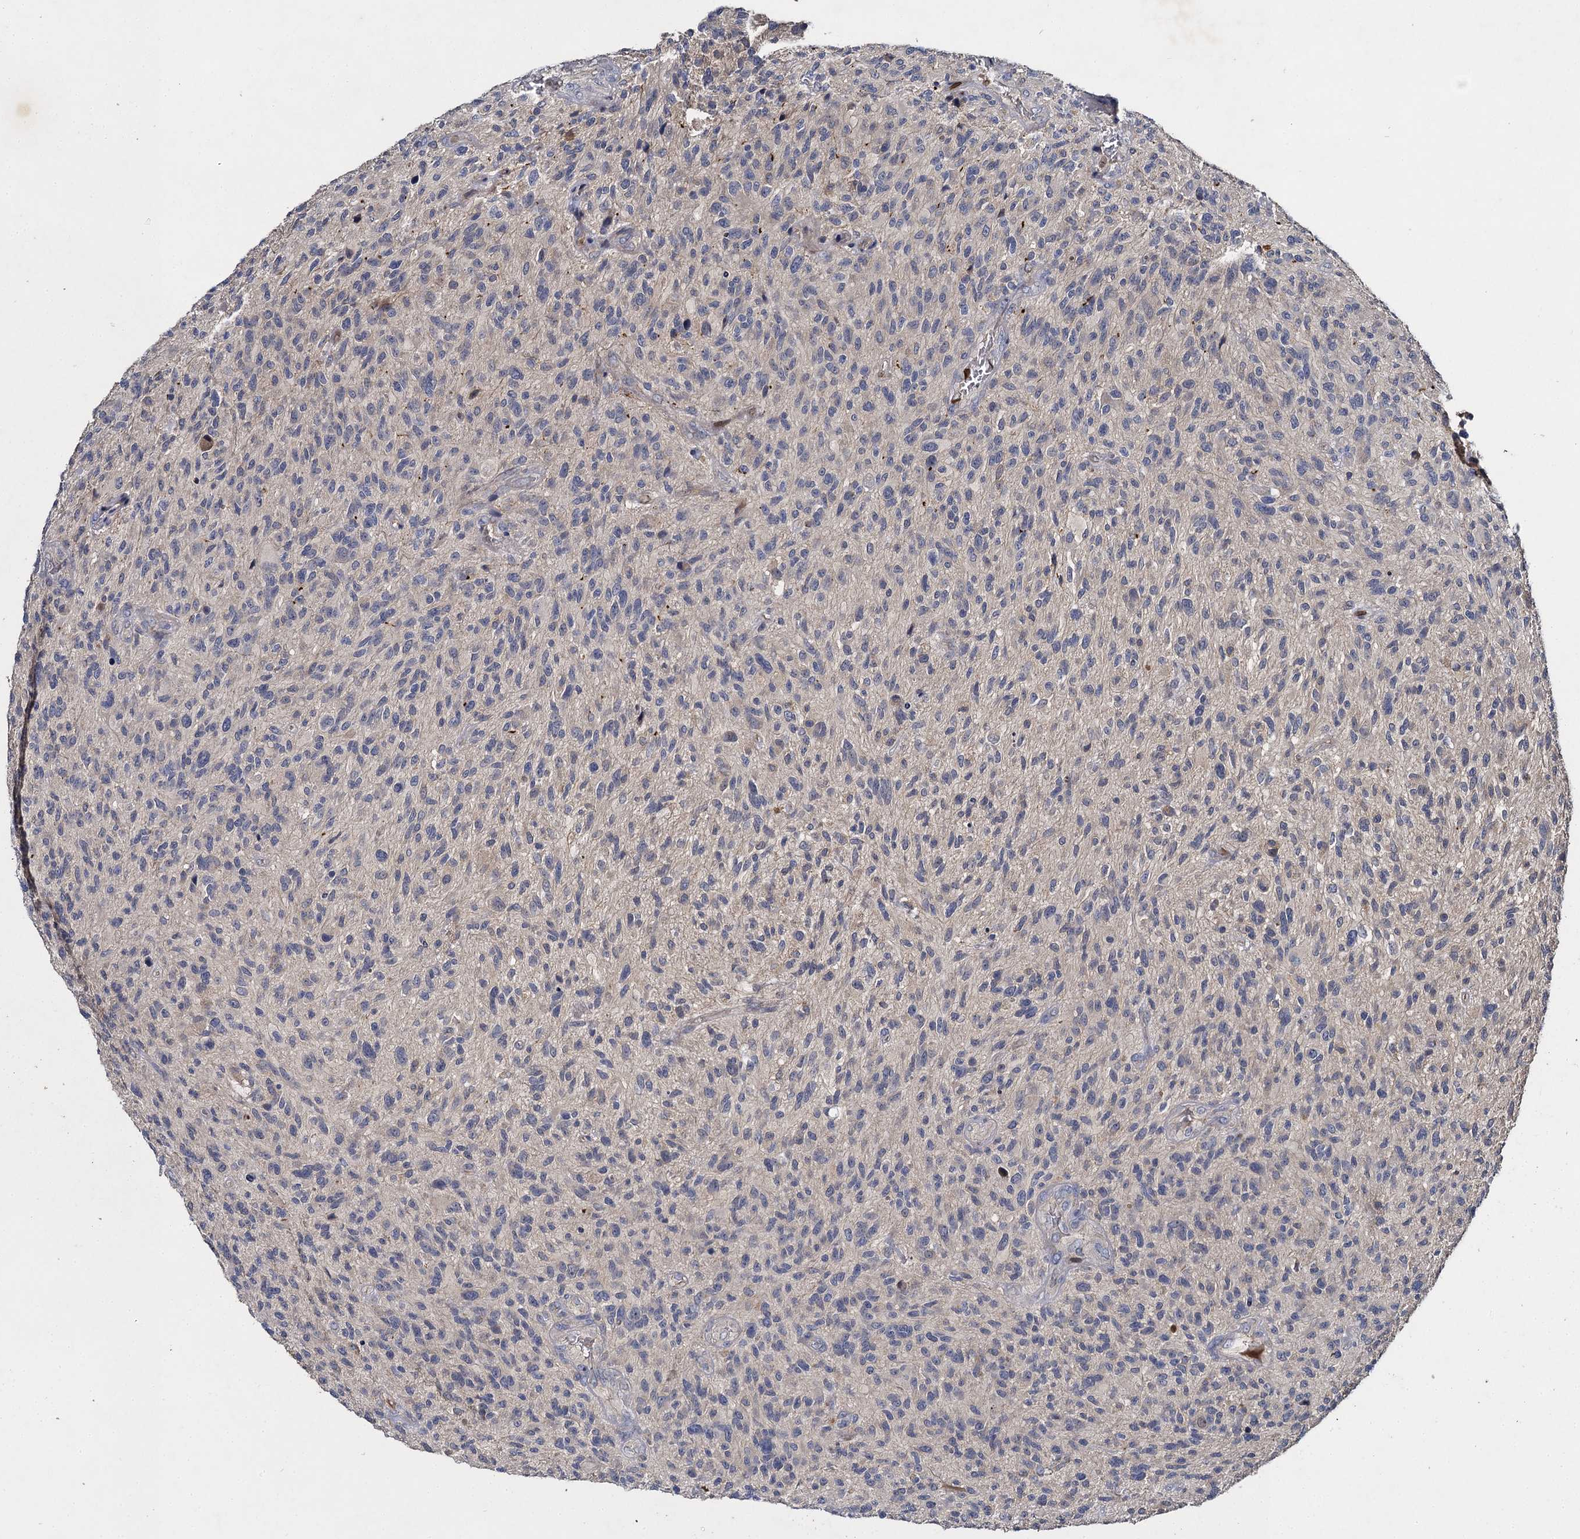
{"staining": {"intensity": "negative", "quantity": "none", "location": "none"}, "tissue": "glioma", "cell_type": "Tumor cells", "image_type": "cancer", "snomed": [{"axis": "morphology", "description": "Glioma, malignant, High grade"}, {"axis": "topography", "description": "Brain"}], "caption": "There is no significant positivity in tumor cells of glioma.", "gene": "SLC11A2", "patient": {"sex": "male", "age": 47}}